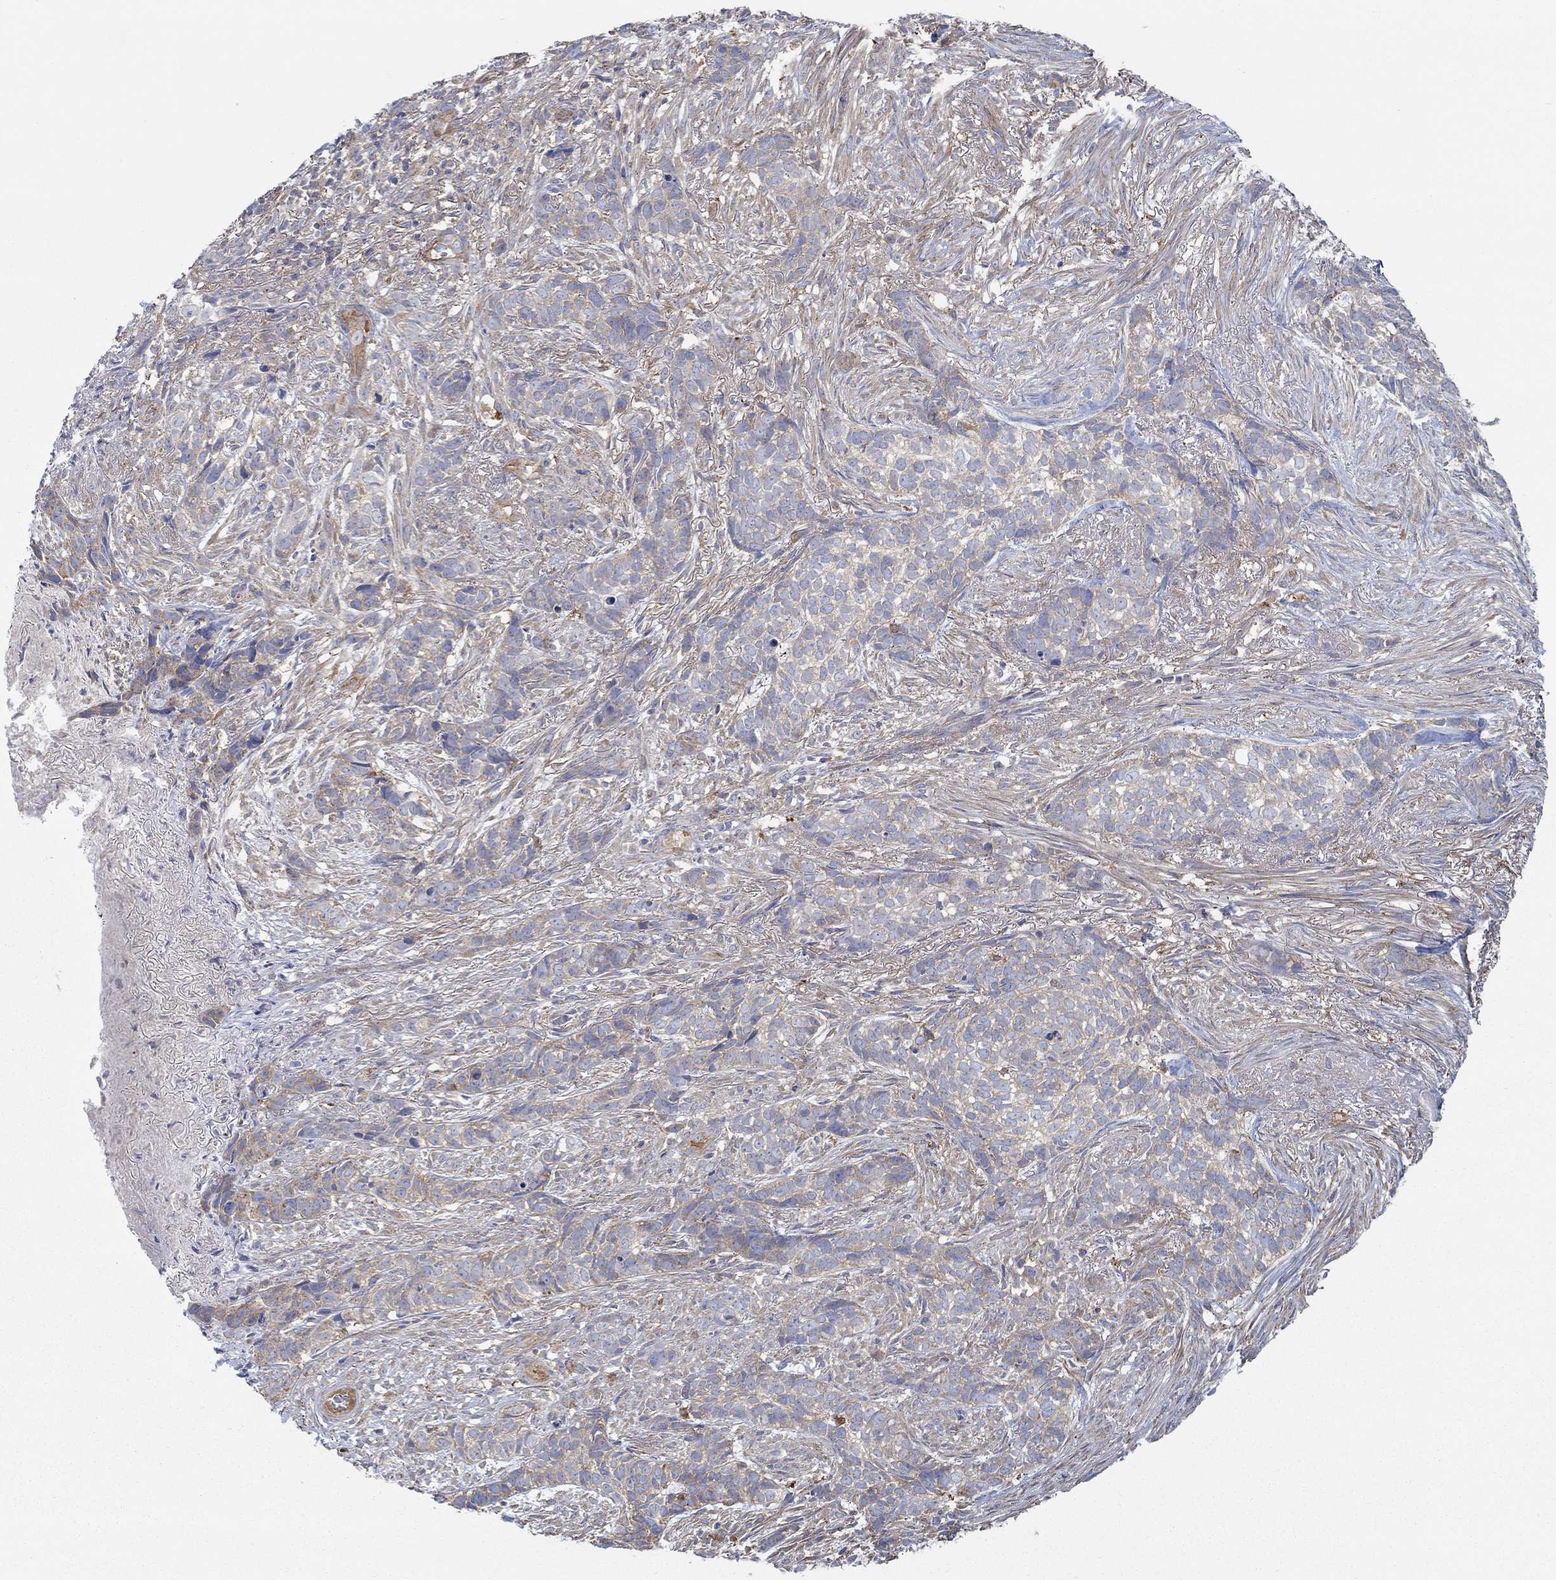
{"staining": {"intensity": "moderate", "quantity": "25%-75%", "location": "cytoplasmic/membranous"}, "tissue": "skin cancer", "cell_type": "Tumor cells", "image_type": "cancer", "snomed": [{"axis": "morphology", "description": "Basal cell carcinoma"}, {"axis": "topography", "description": "Skin"}], "caption": "DAB (3,3'-diaminobenzidine) immunohistochemical staining of human skin cancer (basal cell carcinoma) displays moderate cytoplasmic/membranous protein staining in about 25%-75% of tumor cells. (DAB (3,3'-diaminobenzidine) IHC, brown staining for protein, blue staining for nuclei).", "gene": "SPAG9", "patient": {"sex": "female", "age": 69}}